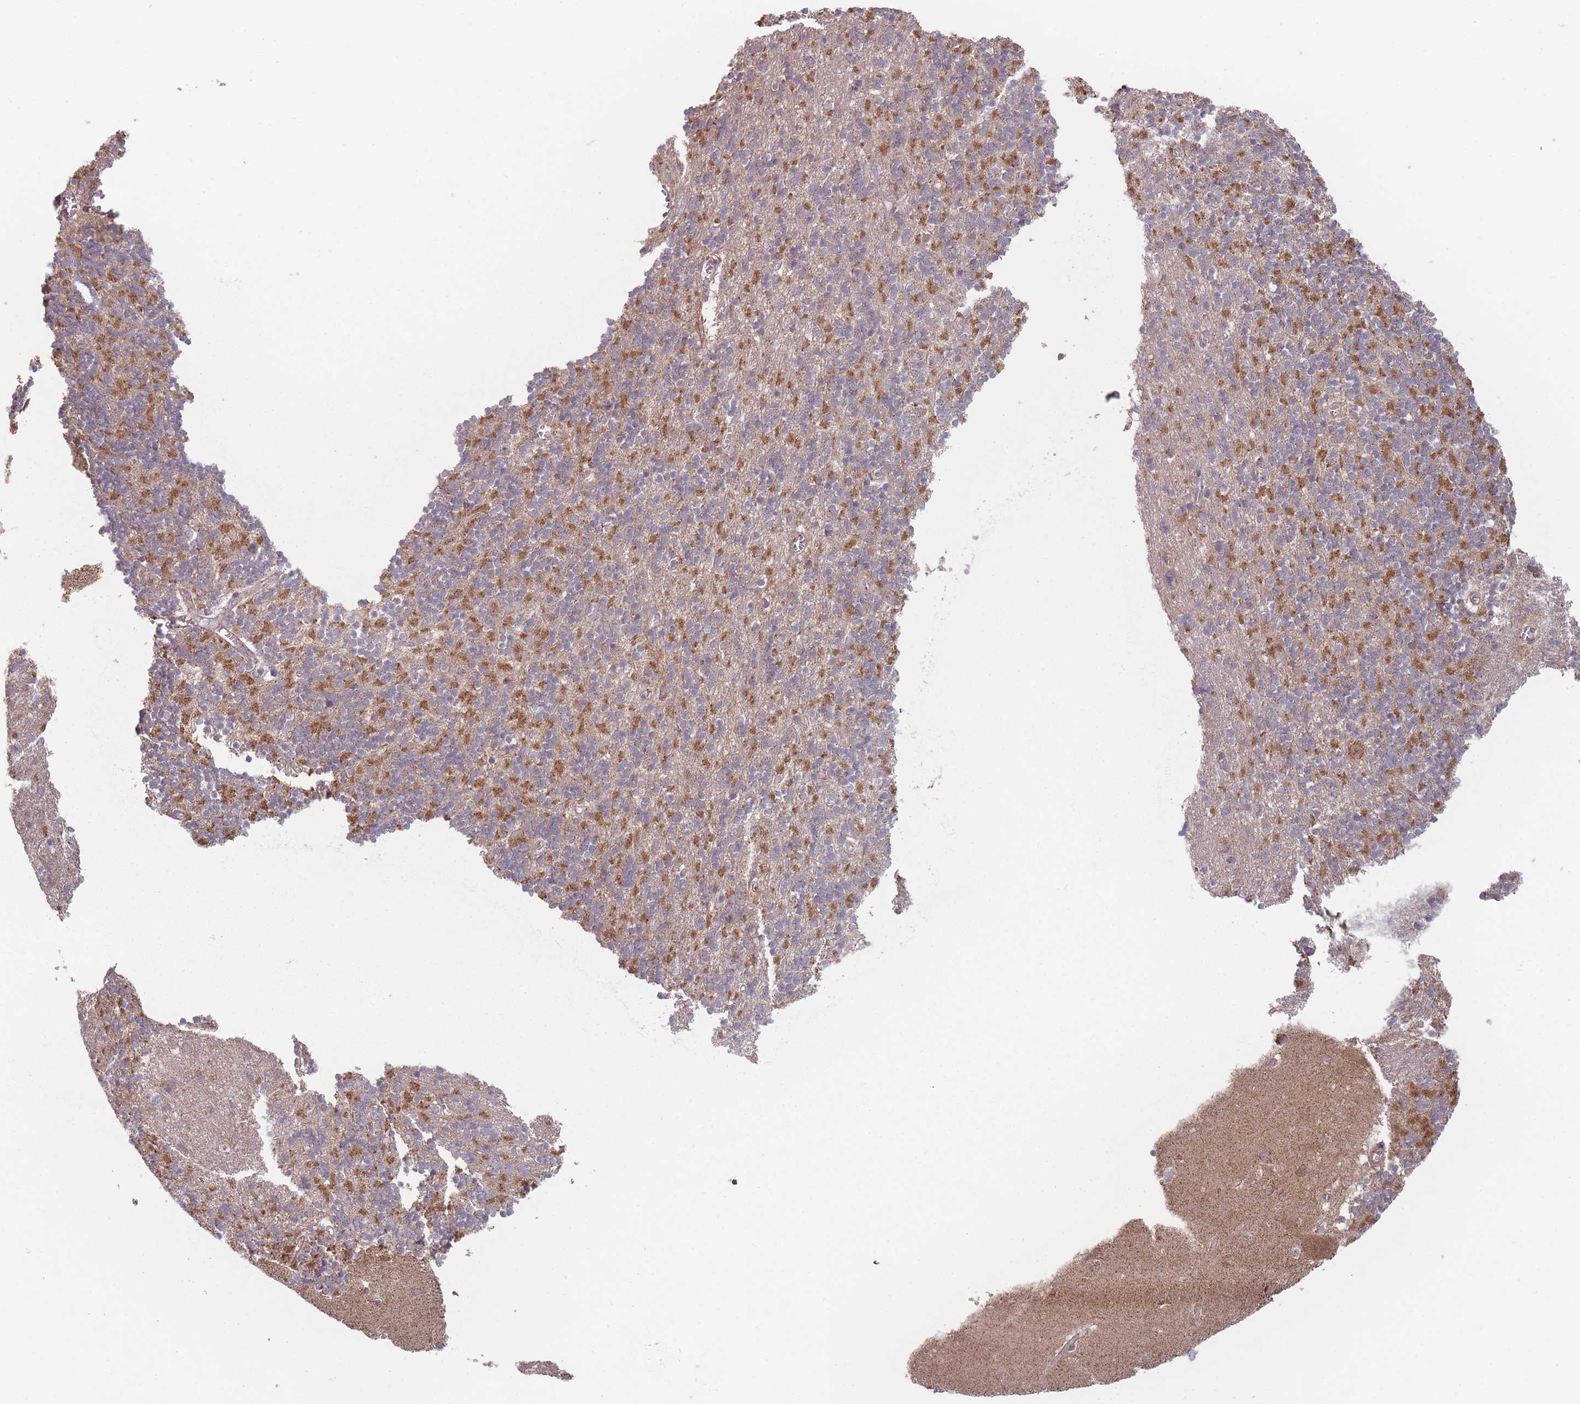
{"staining": {"intensity": "moderate", "quantity": "25%-75%", "location": "cytoplasmic/membranous"}, "tissue": "cerebellum", "cell_type": "Cells in granular layer", "image_type": "normal", "snomed": [{"axis": "morphology", "description": "Normal tissue, NOS"}, {"axis": "topography", "description": "Cerebellum"}], "caption": "Protein analysis of normal cerebellum reveals moderate cytoplasmic/membranous staining in about 25%-75% of cells in granular layer.", "gene": "ATP5MGL", "patient": {"sex": "male", "age": 54}}